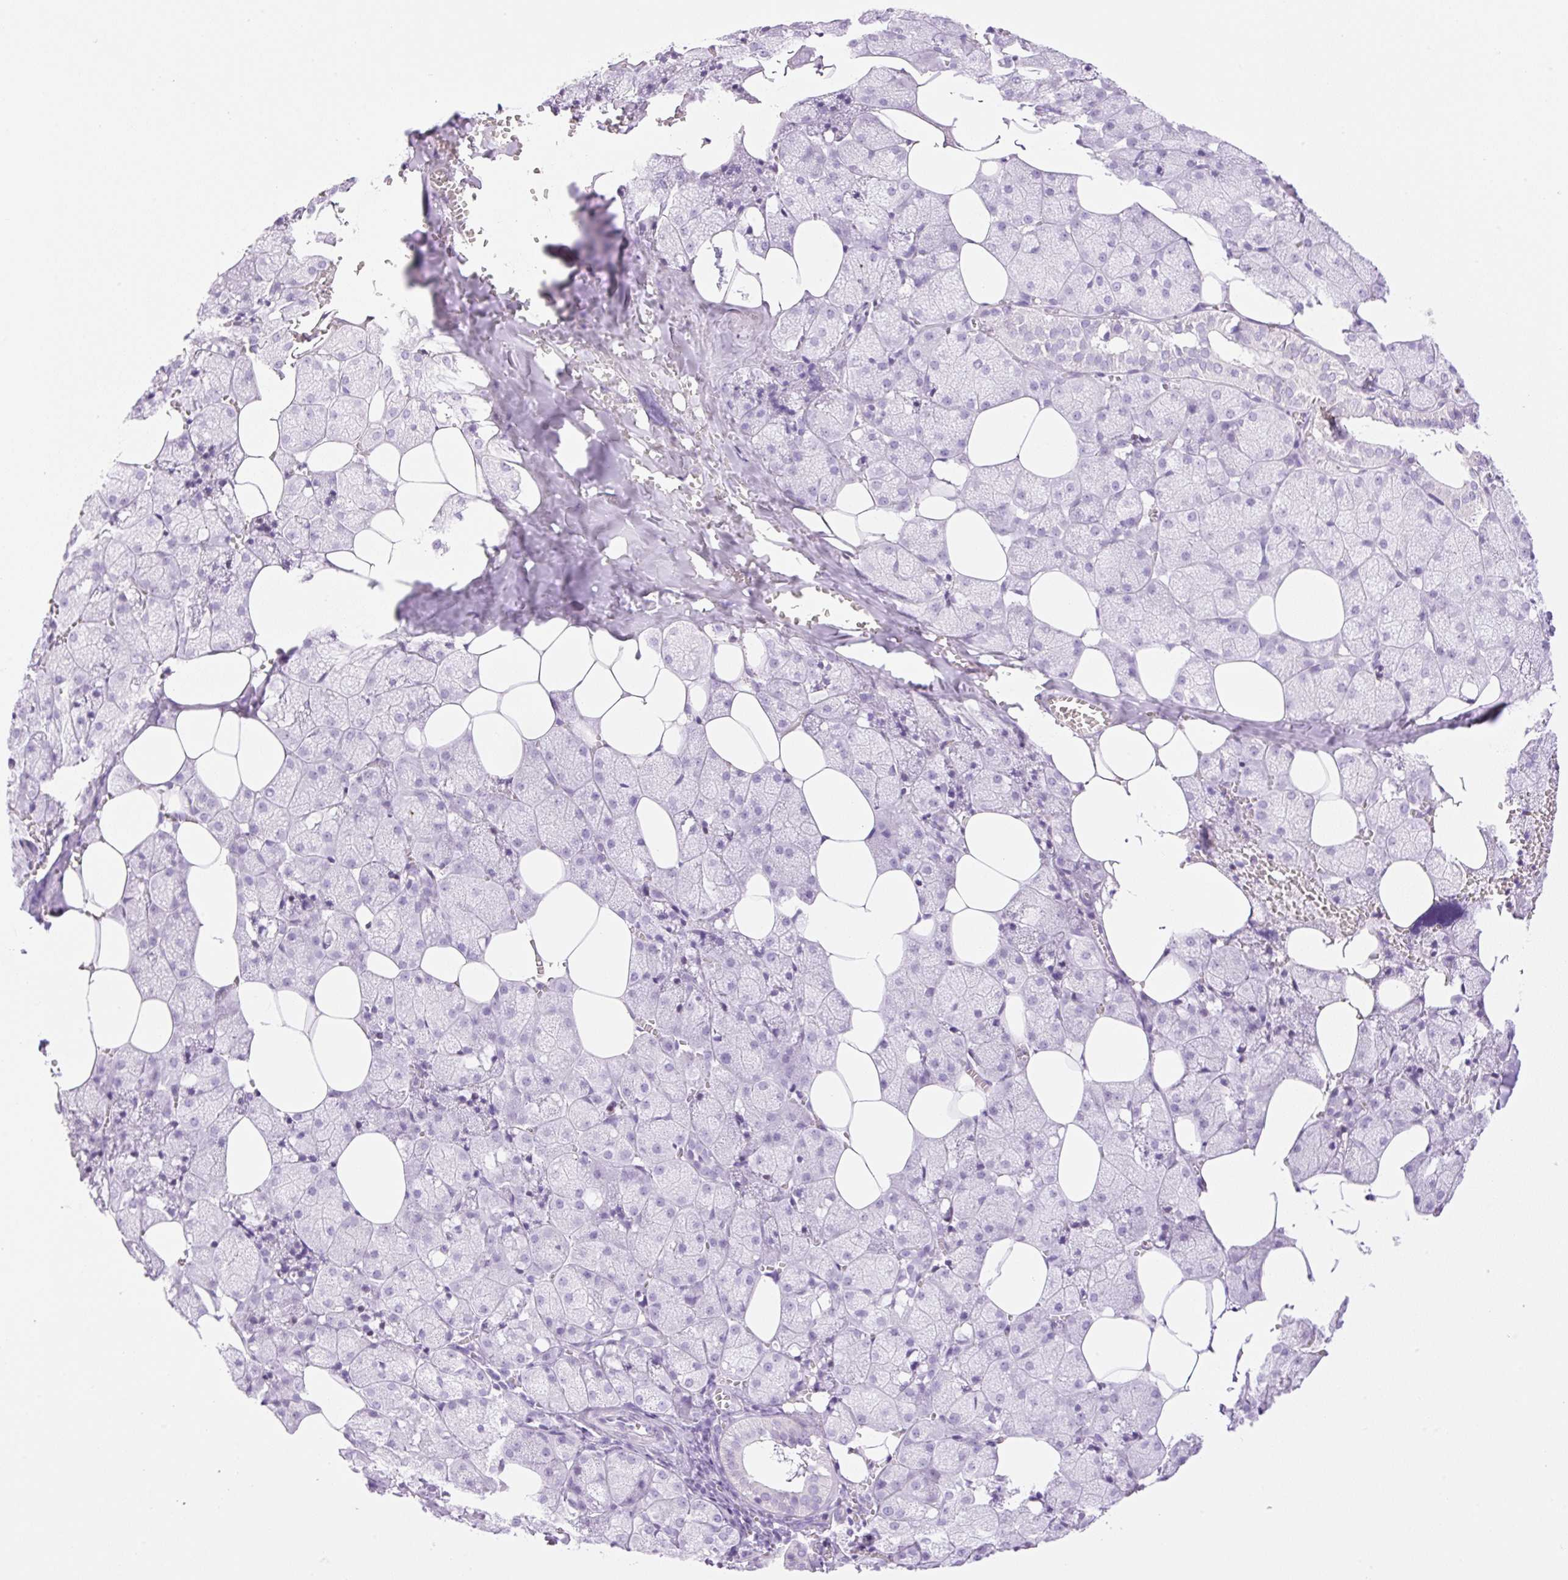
{"staining": {"intensity": "negative", "quantity": "none", "location": "none"}, "tissue": "salivary gland", "cell_type": "Glandular cells", "image_type": "normal", "snomed": [{"axis": "morphology", "description": "Normal tissue, NOS"}, {"axis": "topography", "description": "Salivary gland"}, {"axis": "topography", "description": "Peripheral nerve tissue"}], "caption": "Immunohistochemistry (IHC) of unremarkable salivary gland reveals no staining in glandular cells.", "gene": "SP140L", "patient": {"sex": "male", "age": 38}}